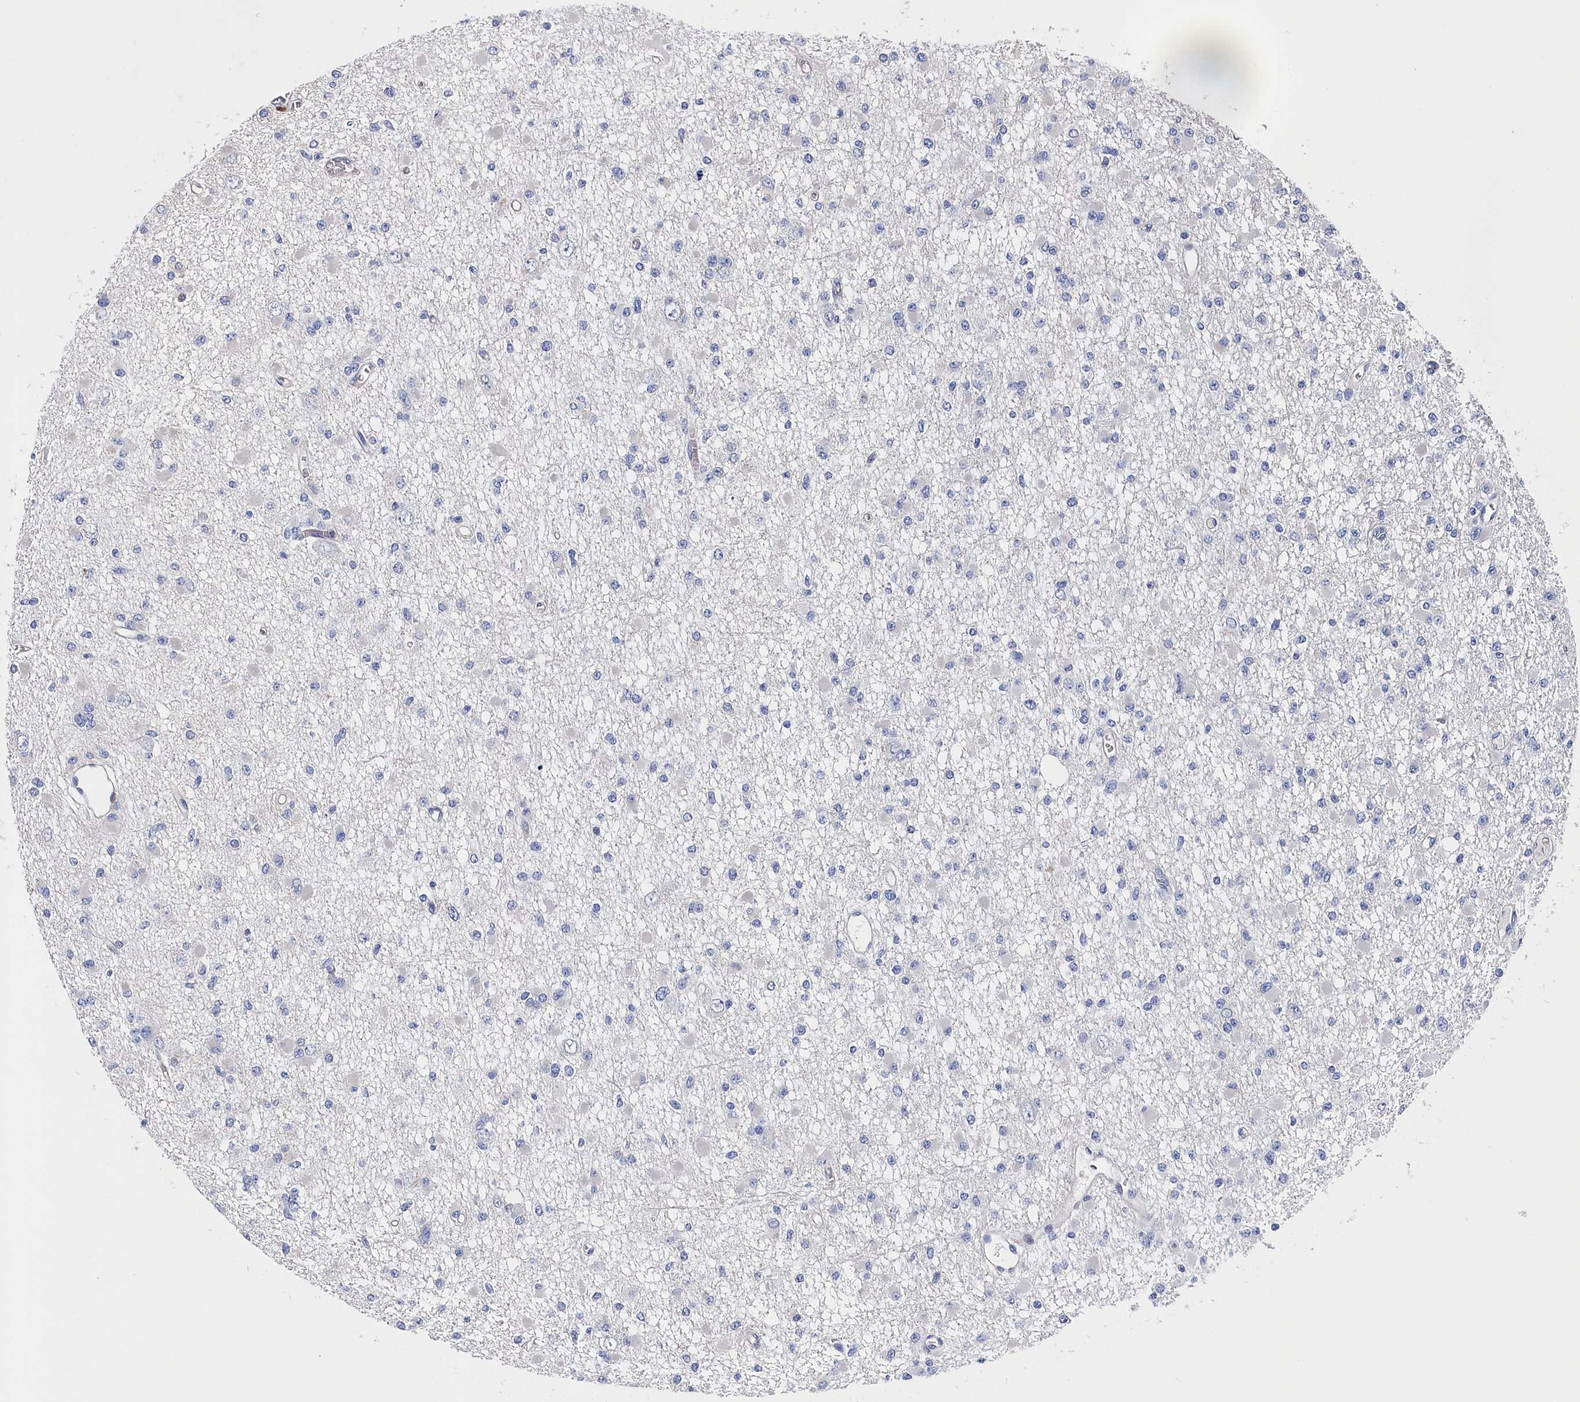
{"staining": {"intensity": "negative", "quantity": "none", "location": "none"}, "tissue": "glioma", "cell_type": "Tumor cells", "image_type": "cancer", "snomed": [{"axis": "morphology", "description": "Glioma, malignant, Low grade"}, {"axis": "topography", "description": "Brain"}], "caption": "High magnification brightfield microscopy of glioma stained with DAB (brown) and counterstained with hematoxylin (blue): tumor cells show no significant expression.", "gene": "BHMT", "patient": {"sex": "female", "age": 22}}